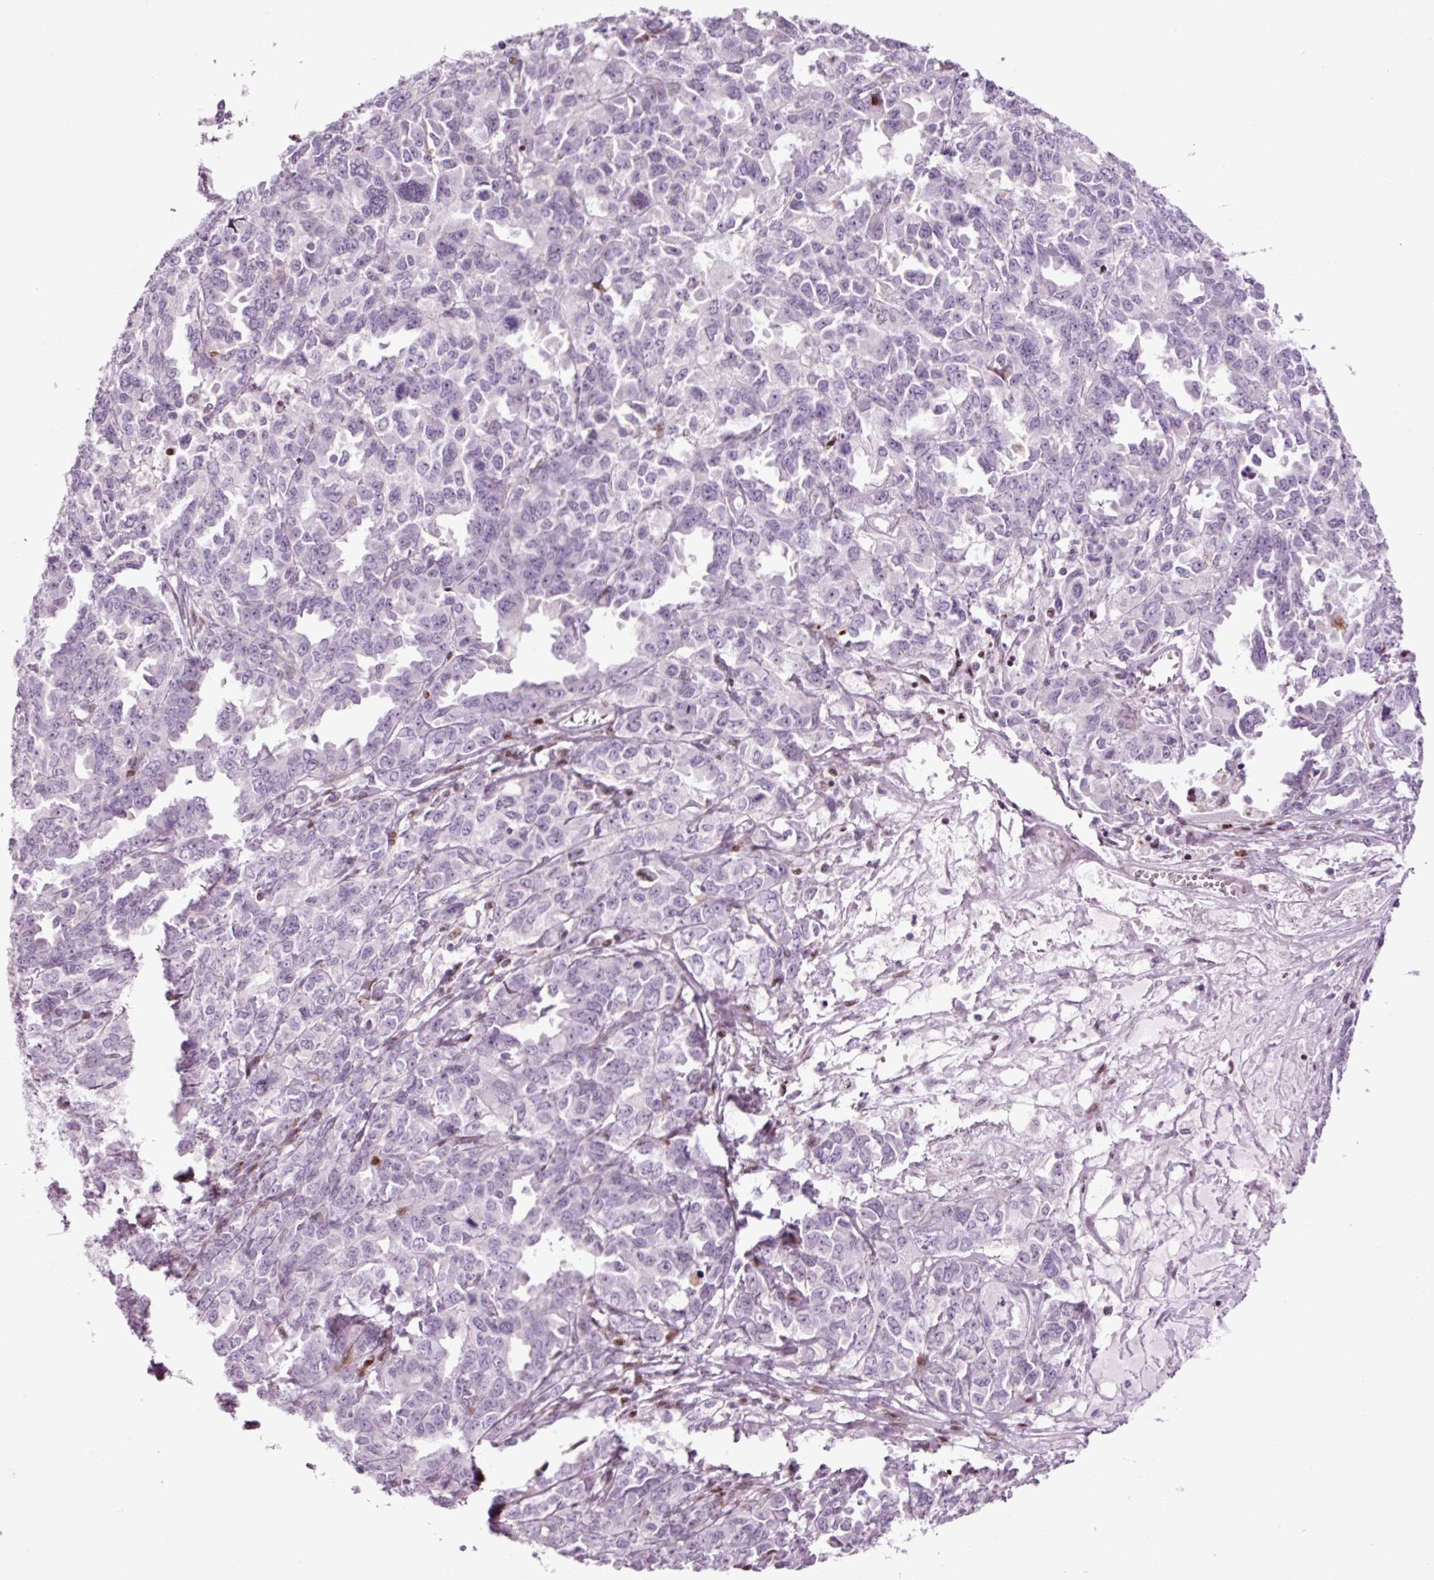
{"staining": {"intensity": "moderate", "quantity": "<25%", "location": "cytoplasmic/membranous"}, "tissue": "ovarian cancer", "cell_type": "Tumor cells", "image_type": "cancer", "snomed": [{"axis": "morphology", "description": "Adenocarcinoma, NOS"}, {"axis": "morphology", "description": "Carcinoma, endometroid"}, {"axis": "topography", "description": "Ovary"}], "caption": "Human adenocarcinoma (ovarian) stained for a protein (brown) reveals moderate cytoplasmic/membranous positive positivity in approximately <25% of tumor cells.", "gene": "ANKRD20A1", "patient": {"sex": "female", "age": 72}}